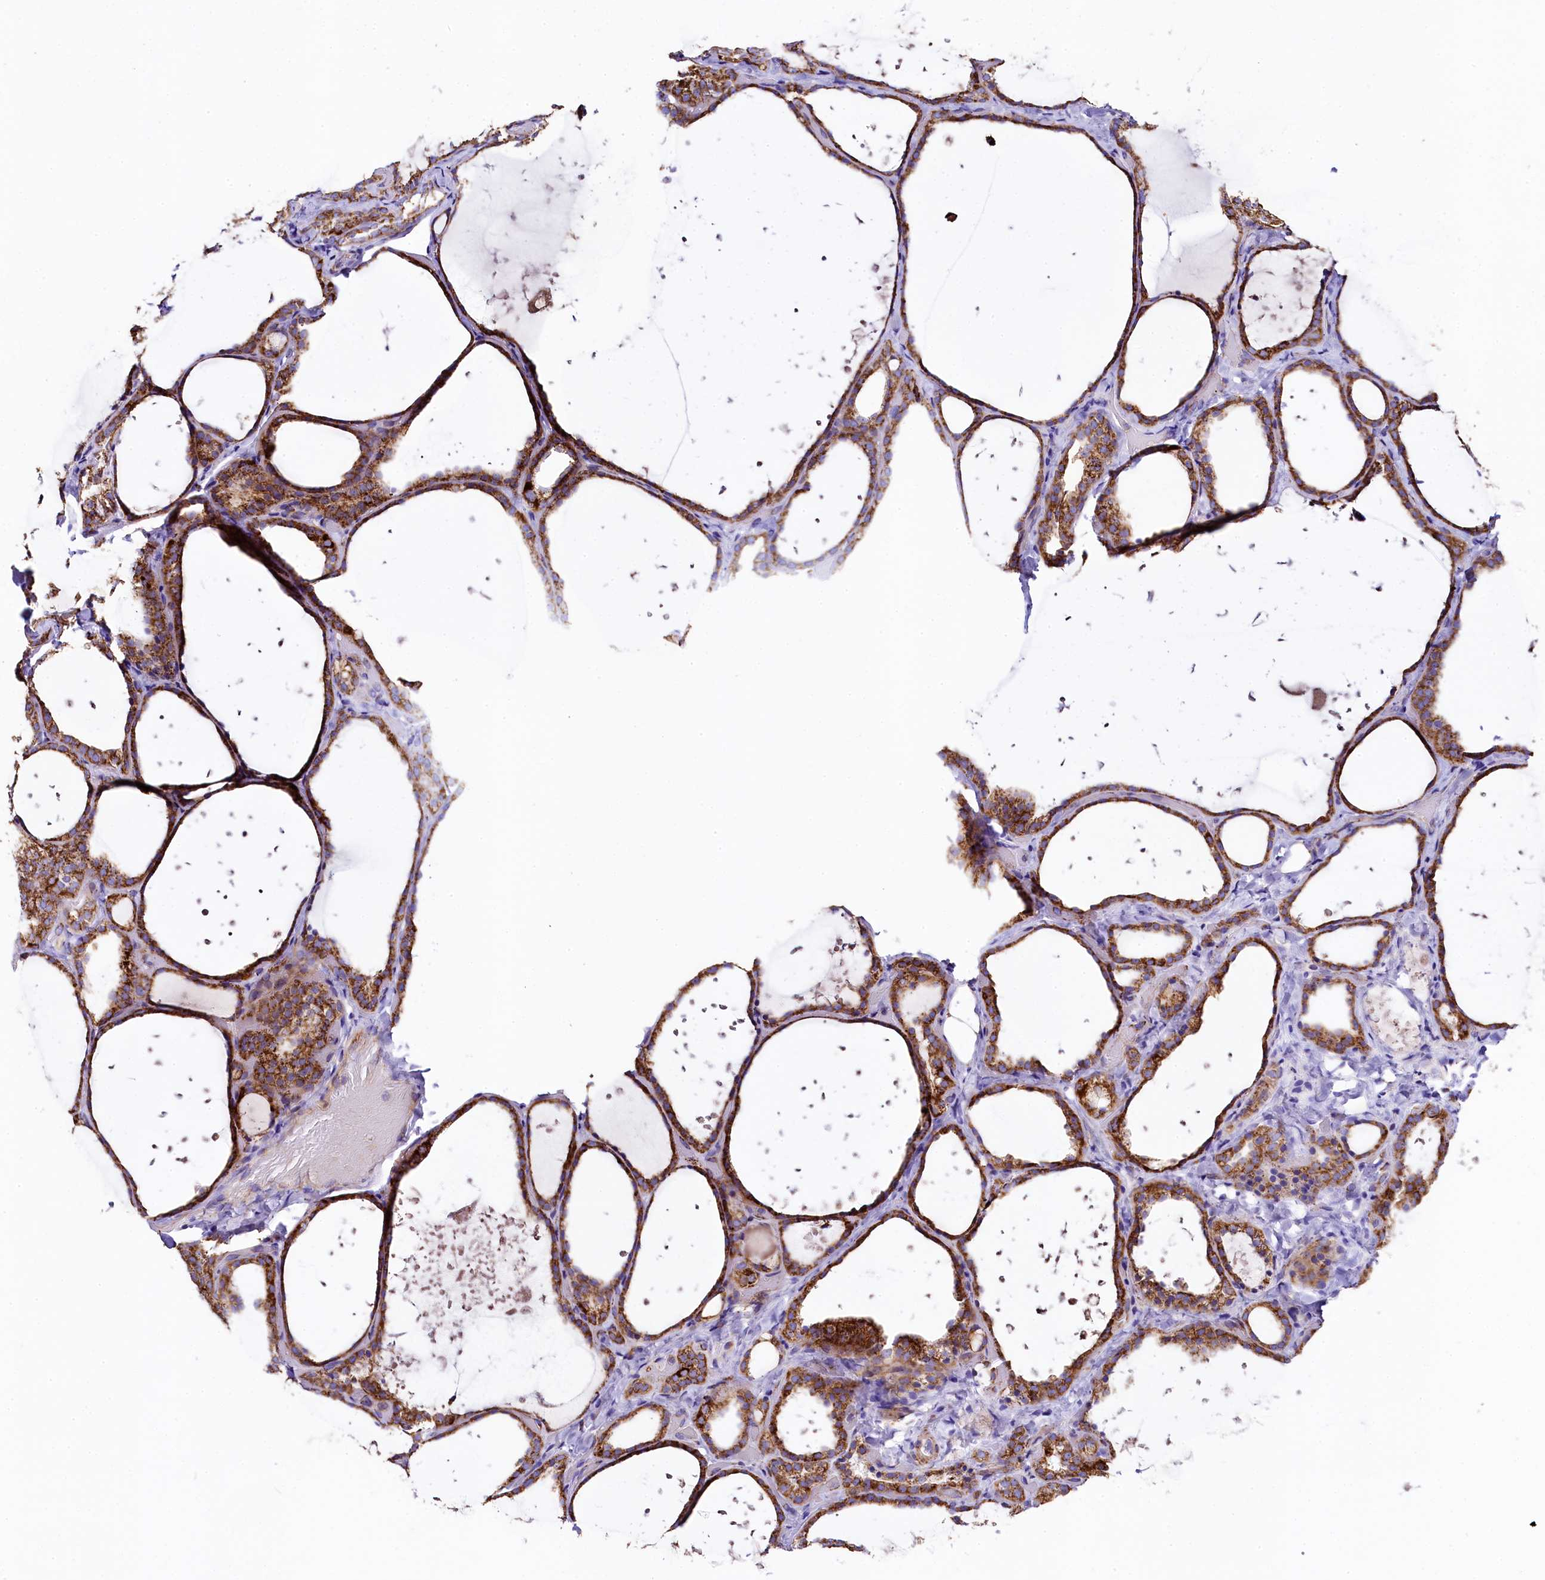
{"staining": {"intensity": "moderate", "quantity": ">75%", "location": "cytoplasmic/membranous"}, "tissue": "thyroid gland", "cell_type": "Glandular cells", "image_type": "normal", "snomed": [{"axis": "morphology", "description": "Normal tissue, NOS"}, {"axis": "topography", "description": "Thyroid gland"}], "caption": "There is medium levels of moderate cytoplasmic/membranous expression in glandular cells of unremarkable thyroid gland, as demonstrated by immunohistochemical staining (brown color).", "gene": "CLYBL", "patient": {"sex": "female", "age": 44}}